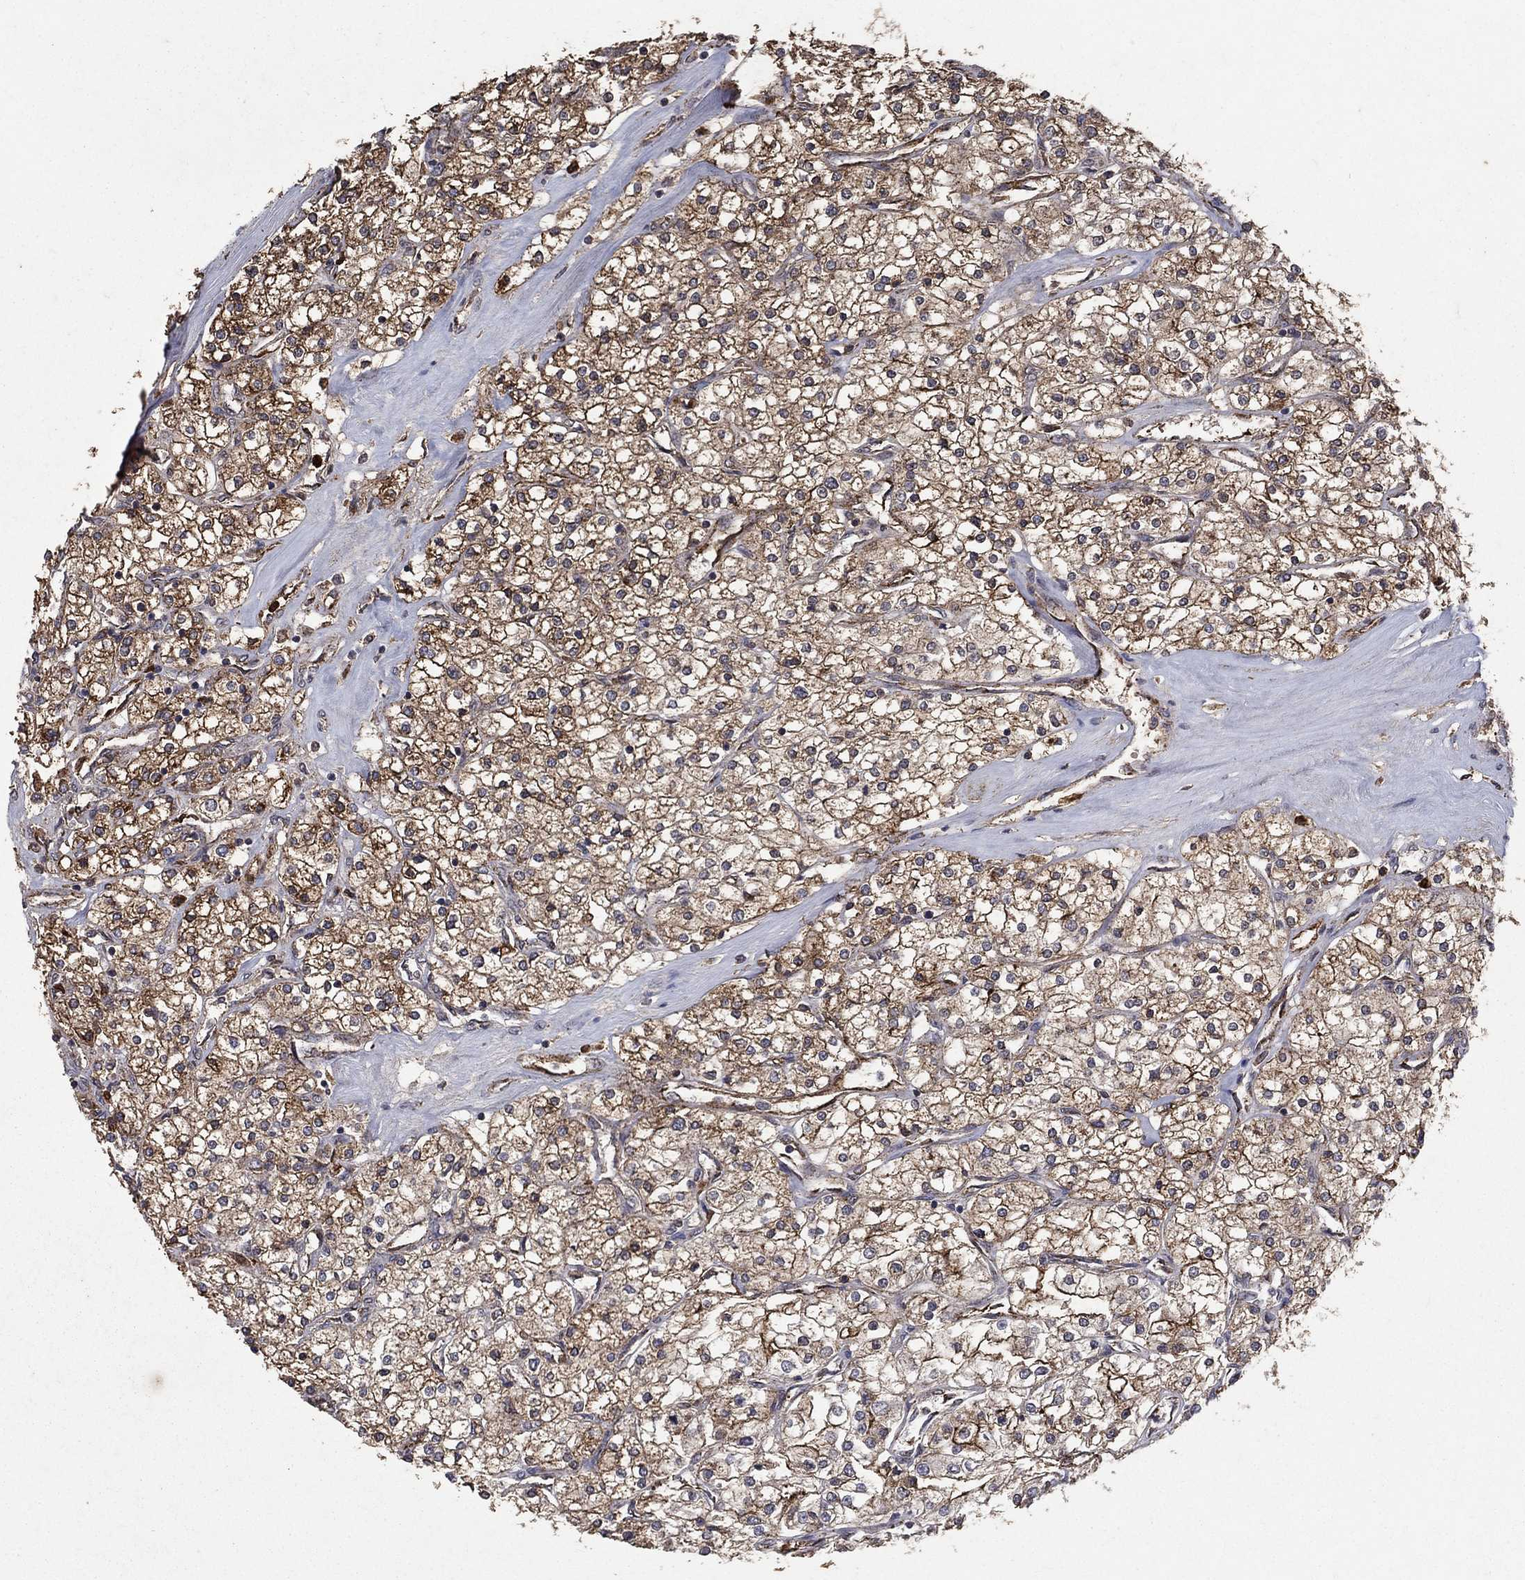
{"staining": {"intensity": "moderate", "quantity": ">75%", "location": "cytoplasmic/membranous"}, "tissue": "renal cancer", "cell_type": "Tumor cells", "image_type": "cancer", "snomed": [{"axis": "morphology", "description": "Adenocarcinoma, NOS"}, {"axis": "topography", "description": "Kidney"}], "caption": "IHC of adenocarcinoma (renal) reveals medium levels of moderate cytoplasmic/membranous positivity in about >75% of tumor cells.", "gene": "CD24", "patient": {"sex": "male", "age": 80}}